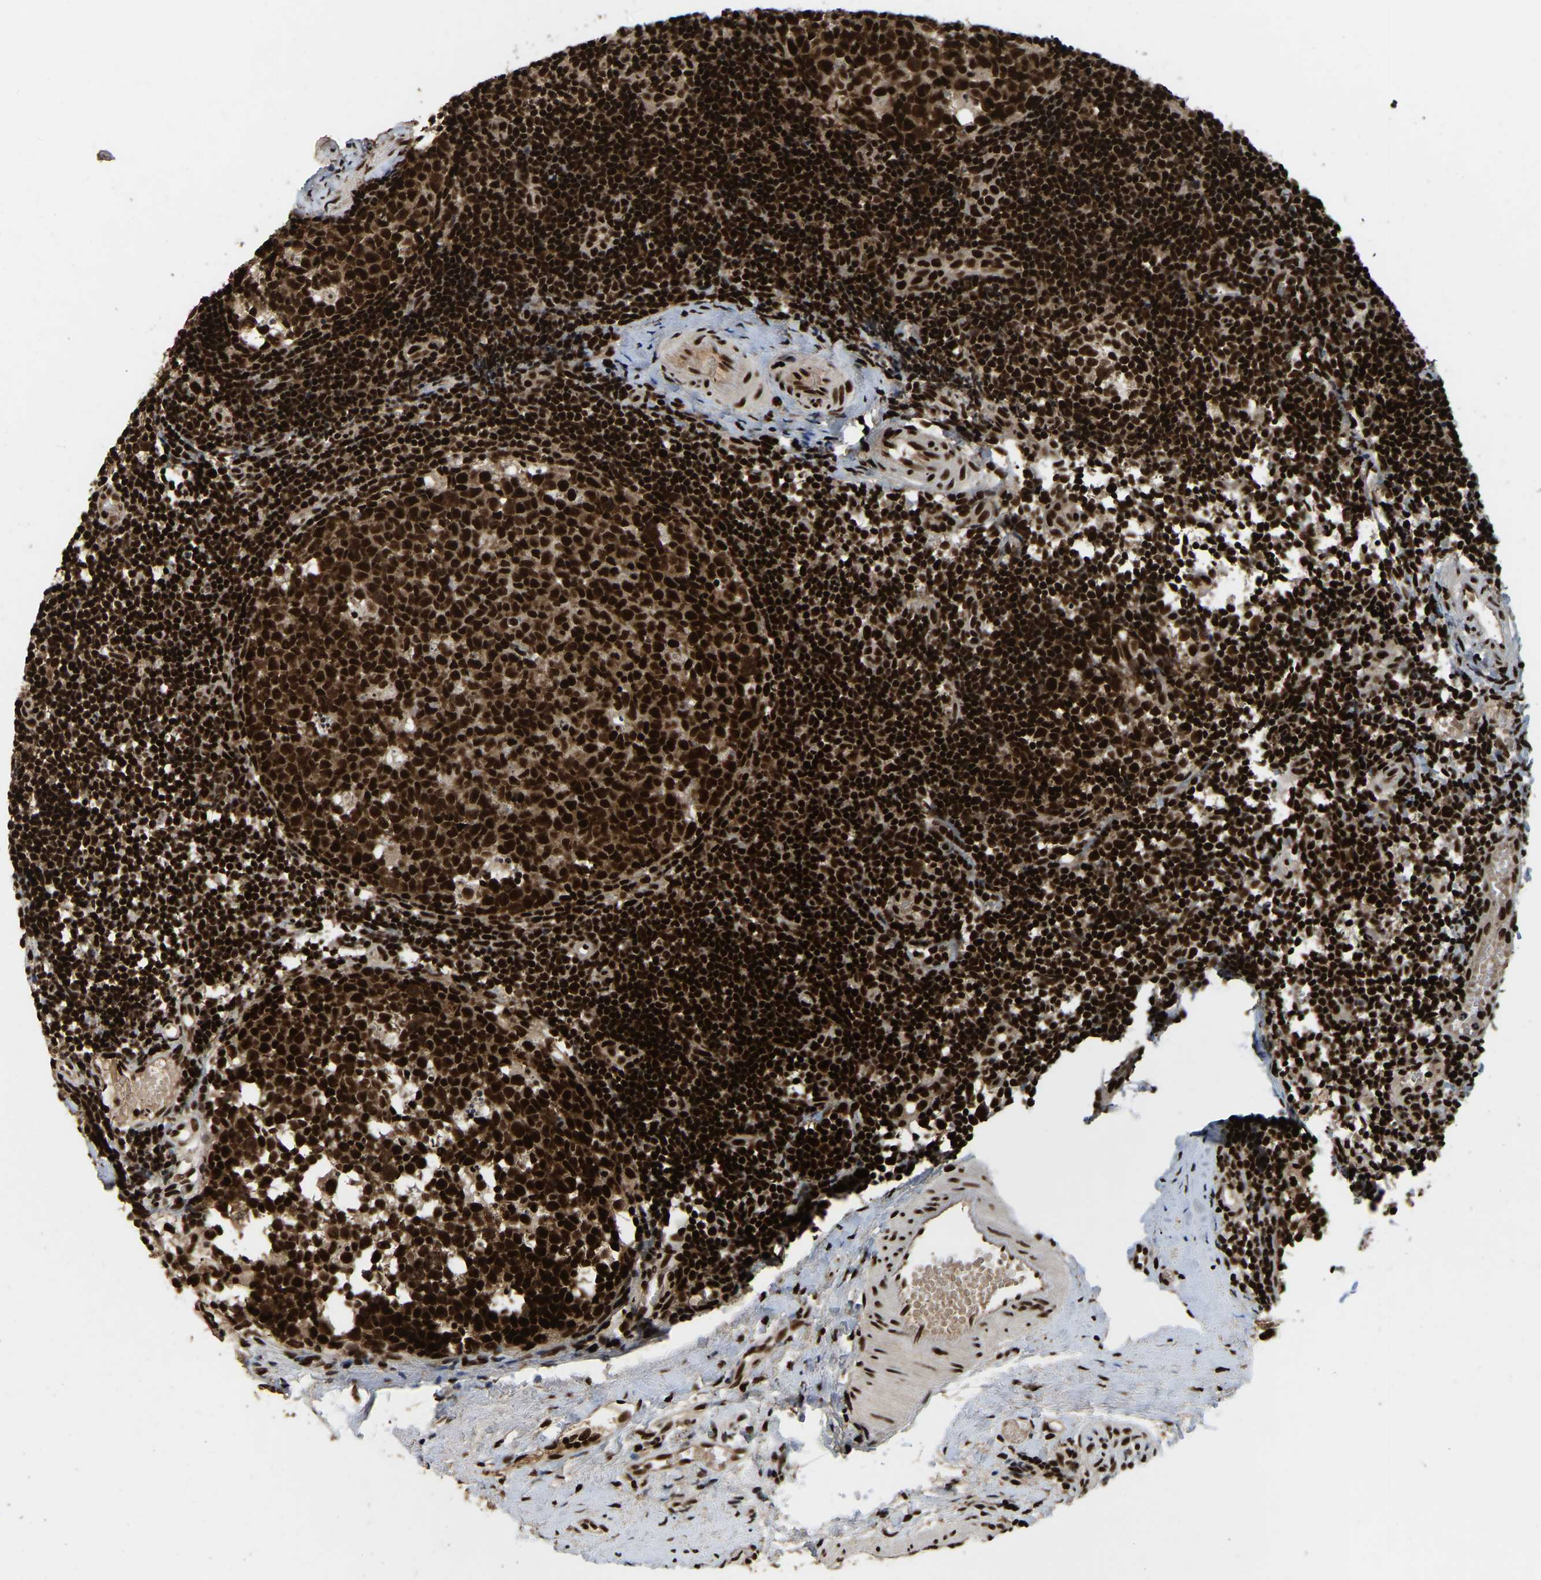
{"staining": {"intensity": "strong", "quantity": ">75%", "location": "cytoplasmic/membranous,nuclear"}, "tissue": "tonsil", "cell_type": "Germinal center cells", "image_type": "normal", "snomed": [{"axis": "morphology", "description": "Normal tissue, NOS"}, {"axis": "topography", "description": "Tonsil"}], "caption": "Protein expression by immunohistochemistry exhibits strong cytoplasmic/membranous,nuclear staining in approximately >75% of germinal center cells in unremarkable tonsil.", "gene": "TBL1XR1", "patient": {"sex": "female", "age": 19}}